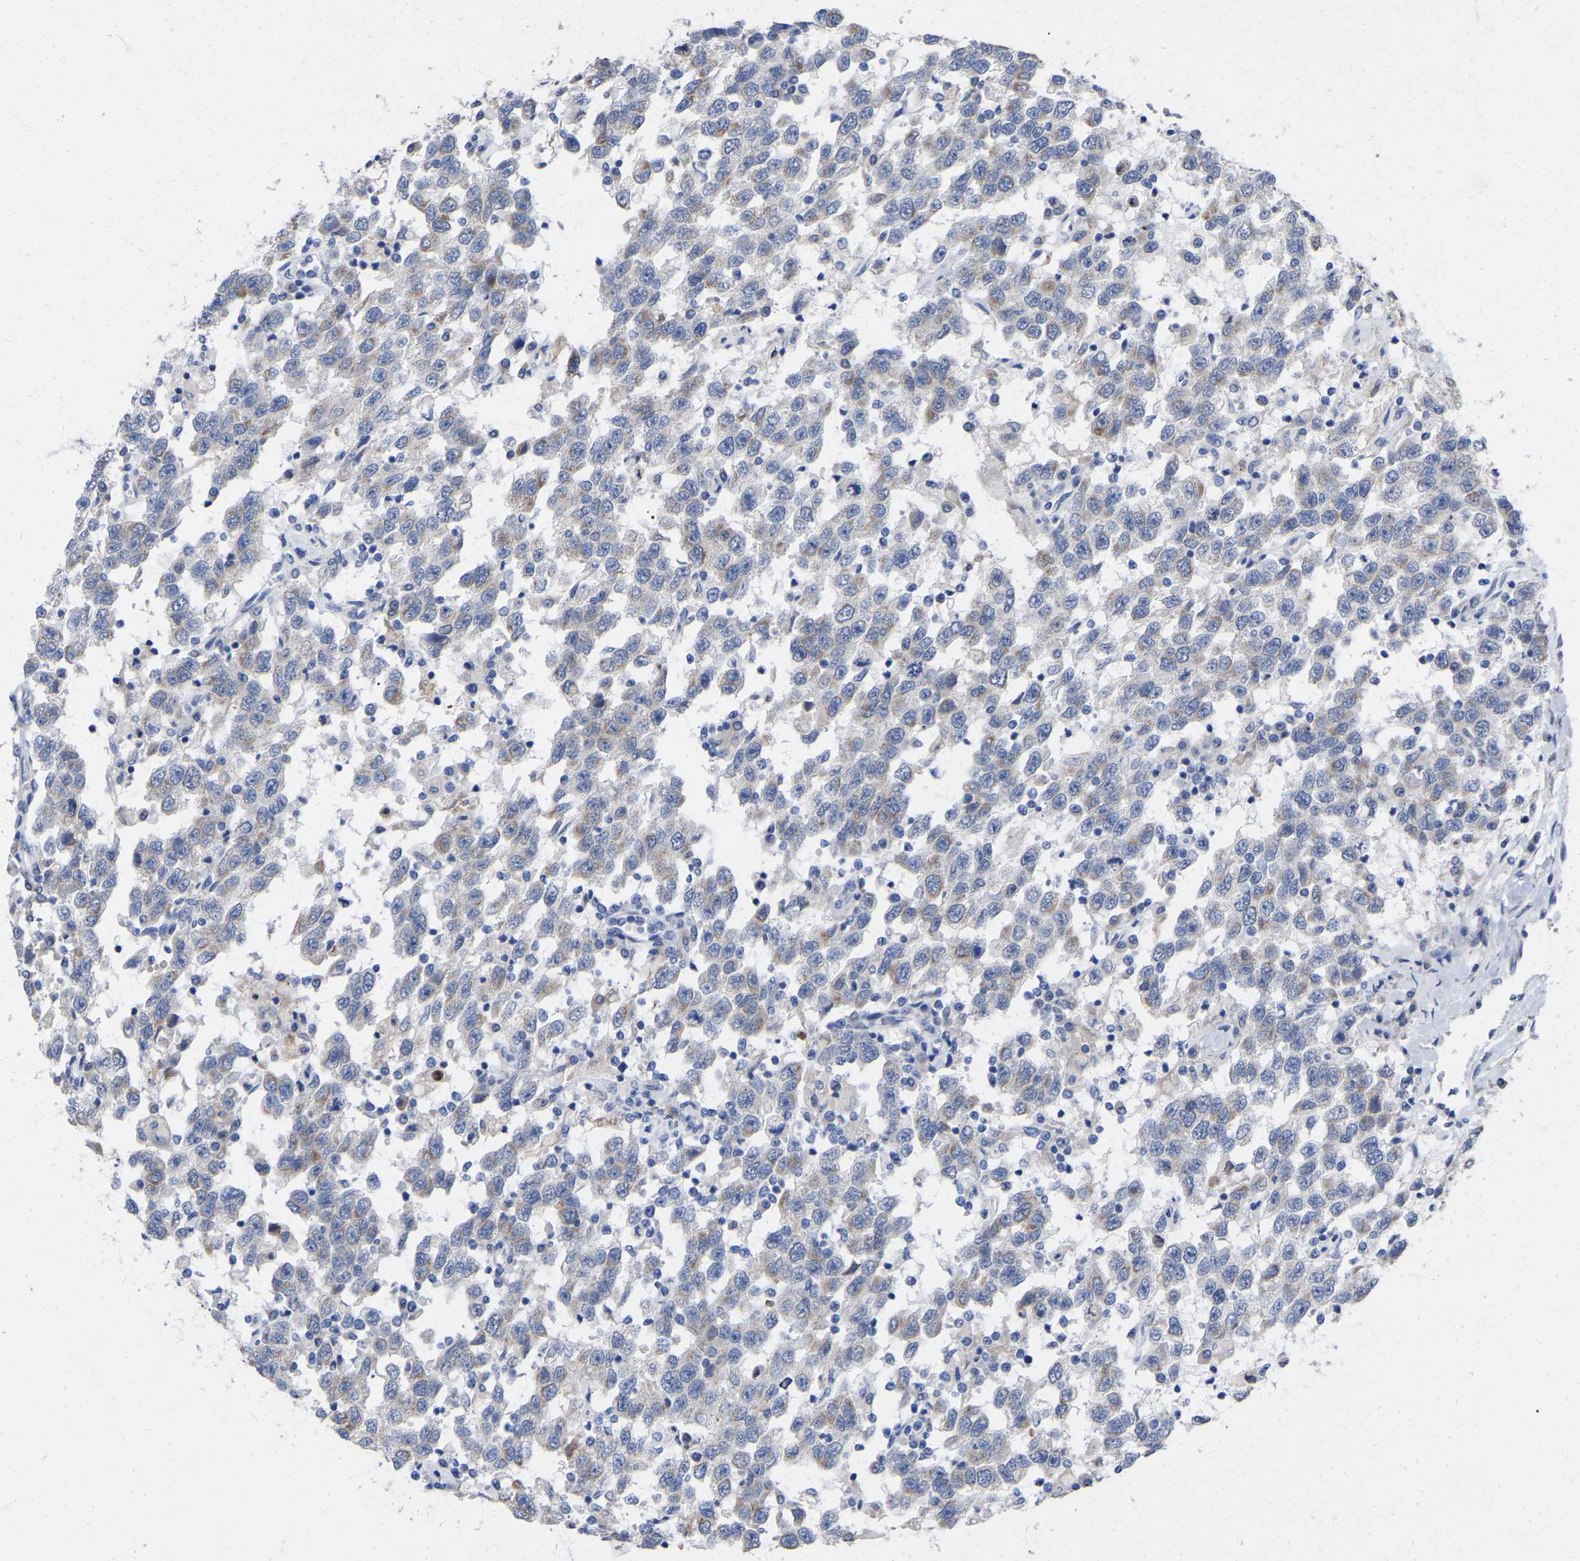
{"staining": {"intensity": "weak", "quantity": "25%-75%", "location": "cytoplasmic/membranous"}, "tissue": "testis cancer", "cell_type": "Tumor cells", "image_type": "cancer", "snomed": [{"axis": "morphology", "description": "Seminoma, NOS"}, {"axis": "topography", "description": "Testis"}], "caption": "This micrograph shows immunohistochemistry staining of human testis cancer, with low weak cytoplasmic/membranous staining in about 25%-75% of tumor cells.", "gene": "STRIP2", "patient": {"sex": "male", "age": 41}}